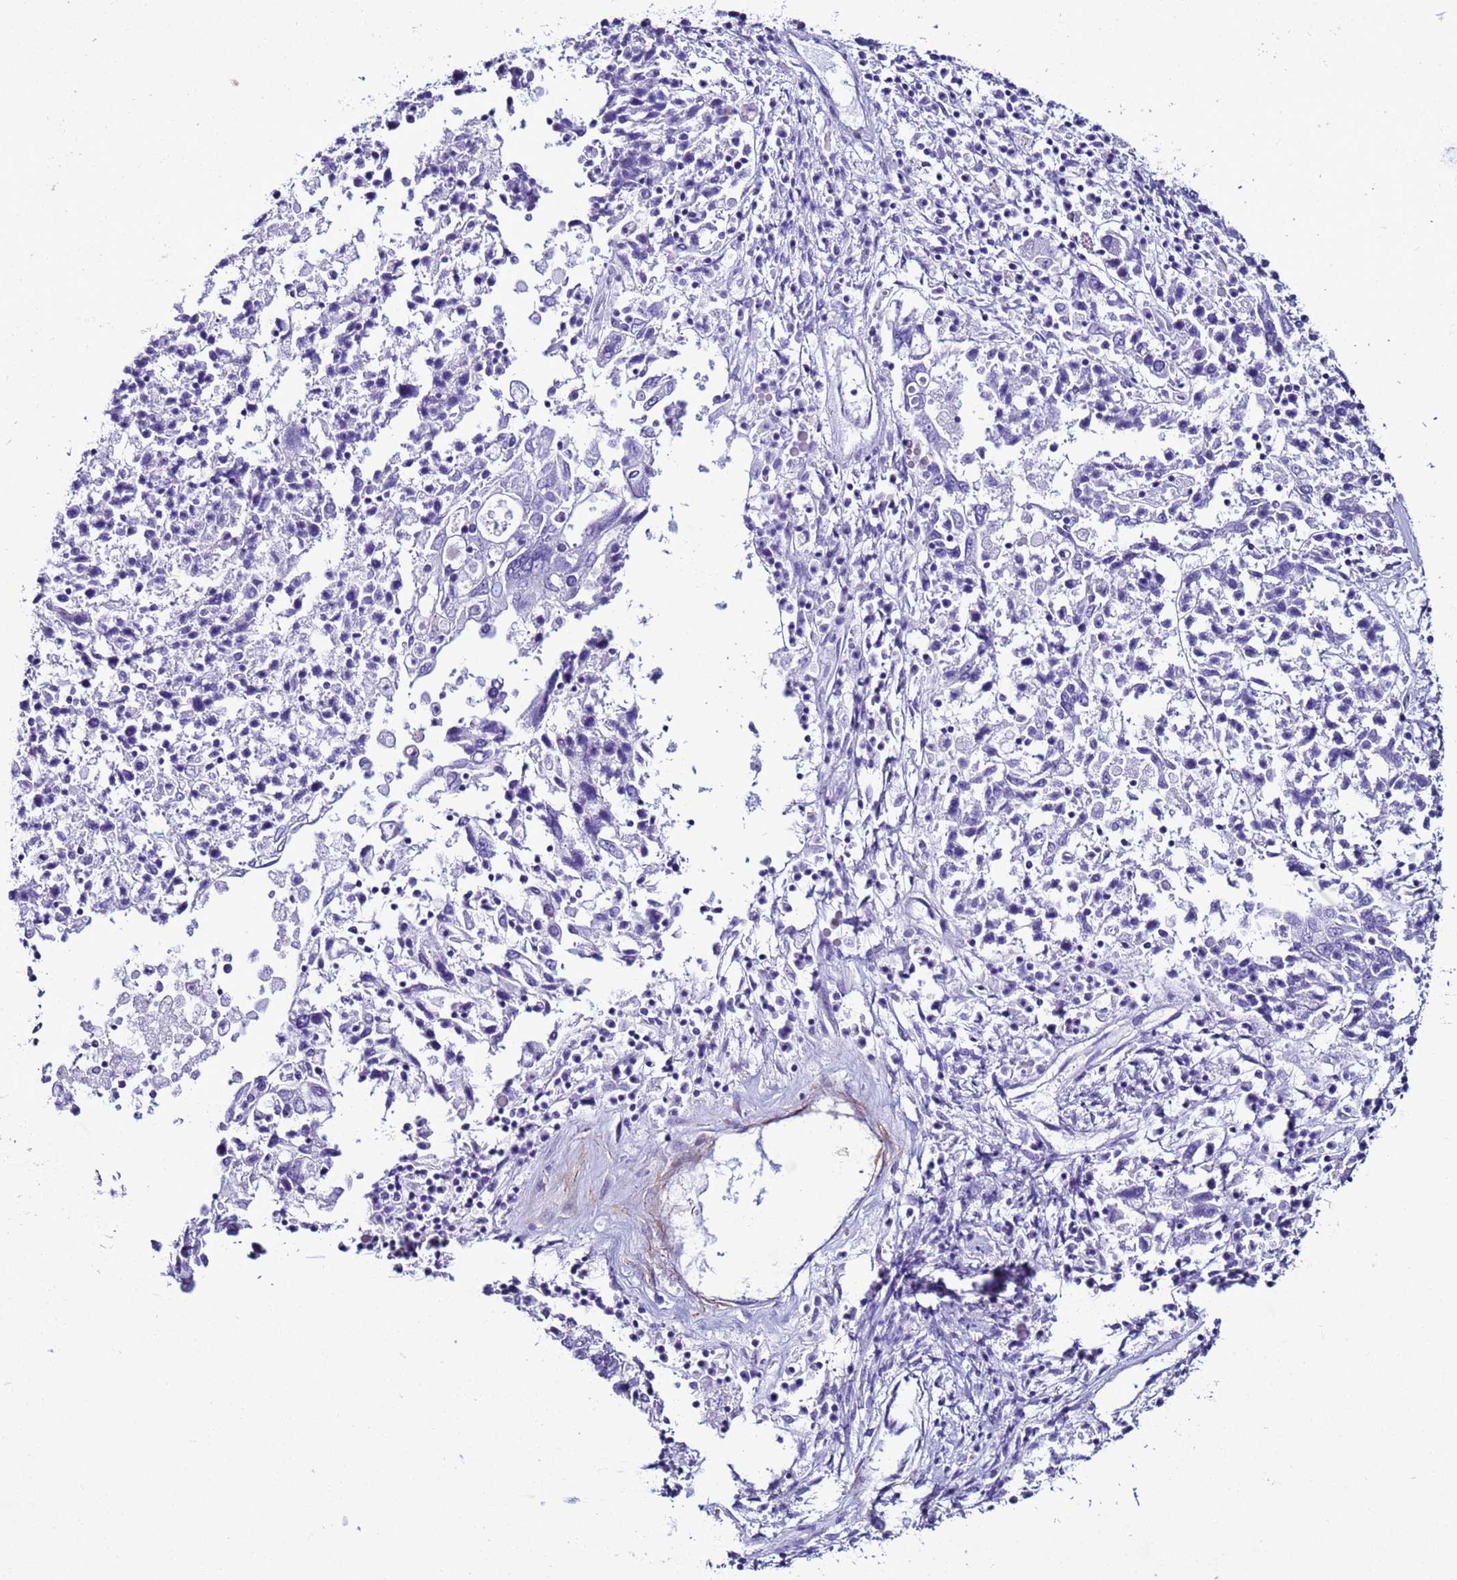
{"staining": {"intensity": "negative", "quantity": "none", "location": "none"}, "tissue": "ovarian cancer", "cell_type": "Tumor cells", "image_type": "cancer", "snomed": [{"axis": "morphology", "description": "Carcinoma, endometroid"}, {"axis": "topography", "description": "Ovary"}], "caption": "DAB immunohistochemical staining of ovarian cancer (endometroid carcinoma) shows no significant staining in tumor cells.", "gene": "LCMT1", "patient": {"sex": "female", "age": 62}}